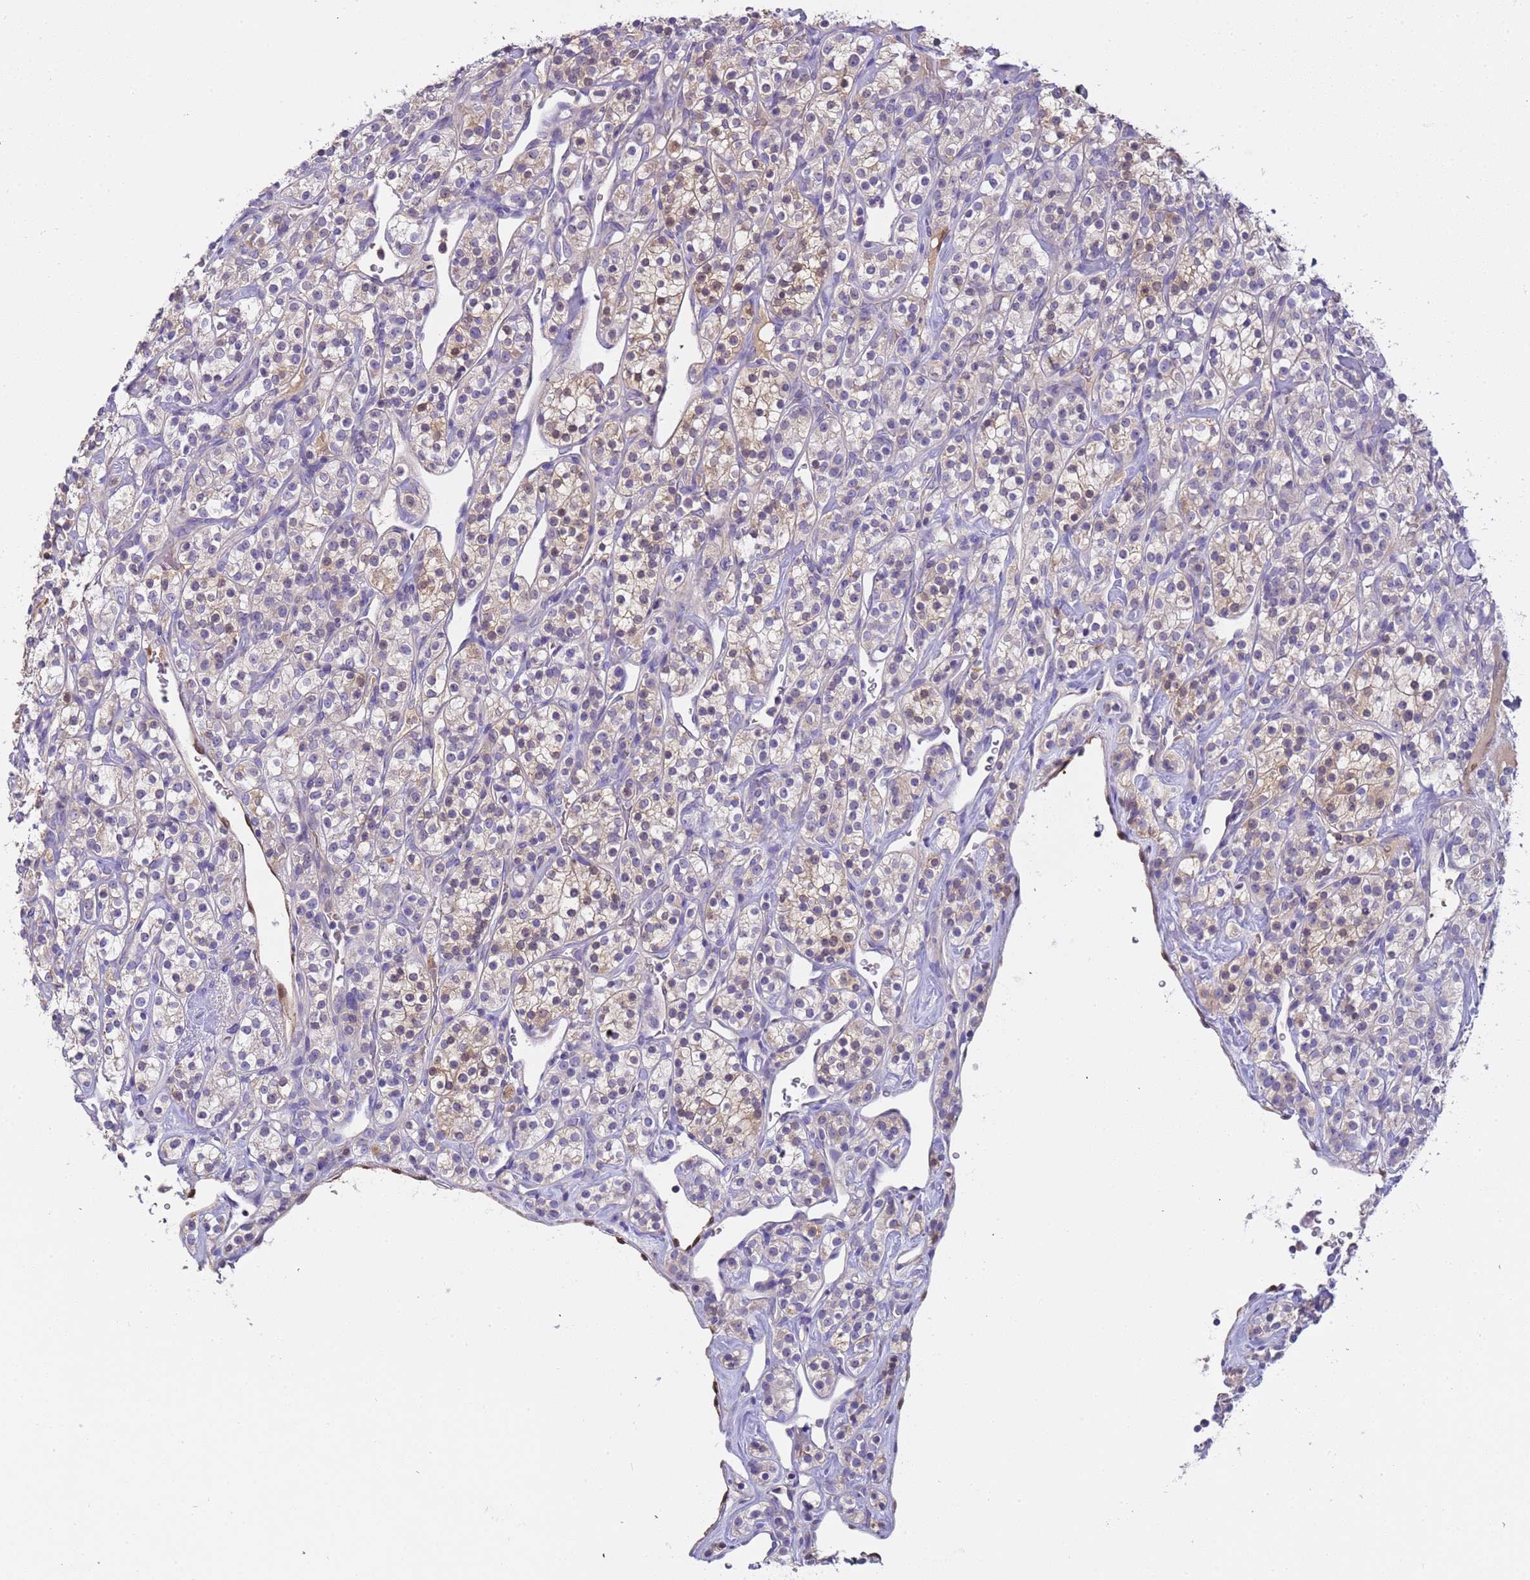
{"staining": {"intensity": "moderate", "quantity": "<25%", "location": "cytoplasmic/membranous,nuclear"}, "tissue": "renal cancer", "cell_type": "Tumor cells", "image_type": "cancer", "snomed": [{"axis": "morphology", "description": "Adenocarcinoma, NOS"}, {"axis": "topography", "description": "Kidney"}], "caption": "IHC image of neoplastic tissue: human renal adenocarcinoma stained using IHC demonstrates low levels of moderate protein expression localized specifically in the cytoplasmic/membranous and nuclear of tumor cells, appearing as a cytoplasmic/membranous and nuclear brown color.", "gene": "PLCXD3", "patient": {"sex": "male", "age": 77}}